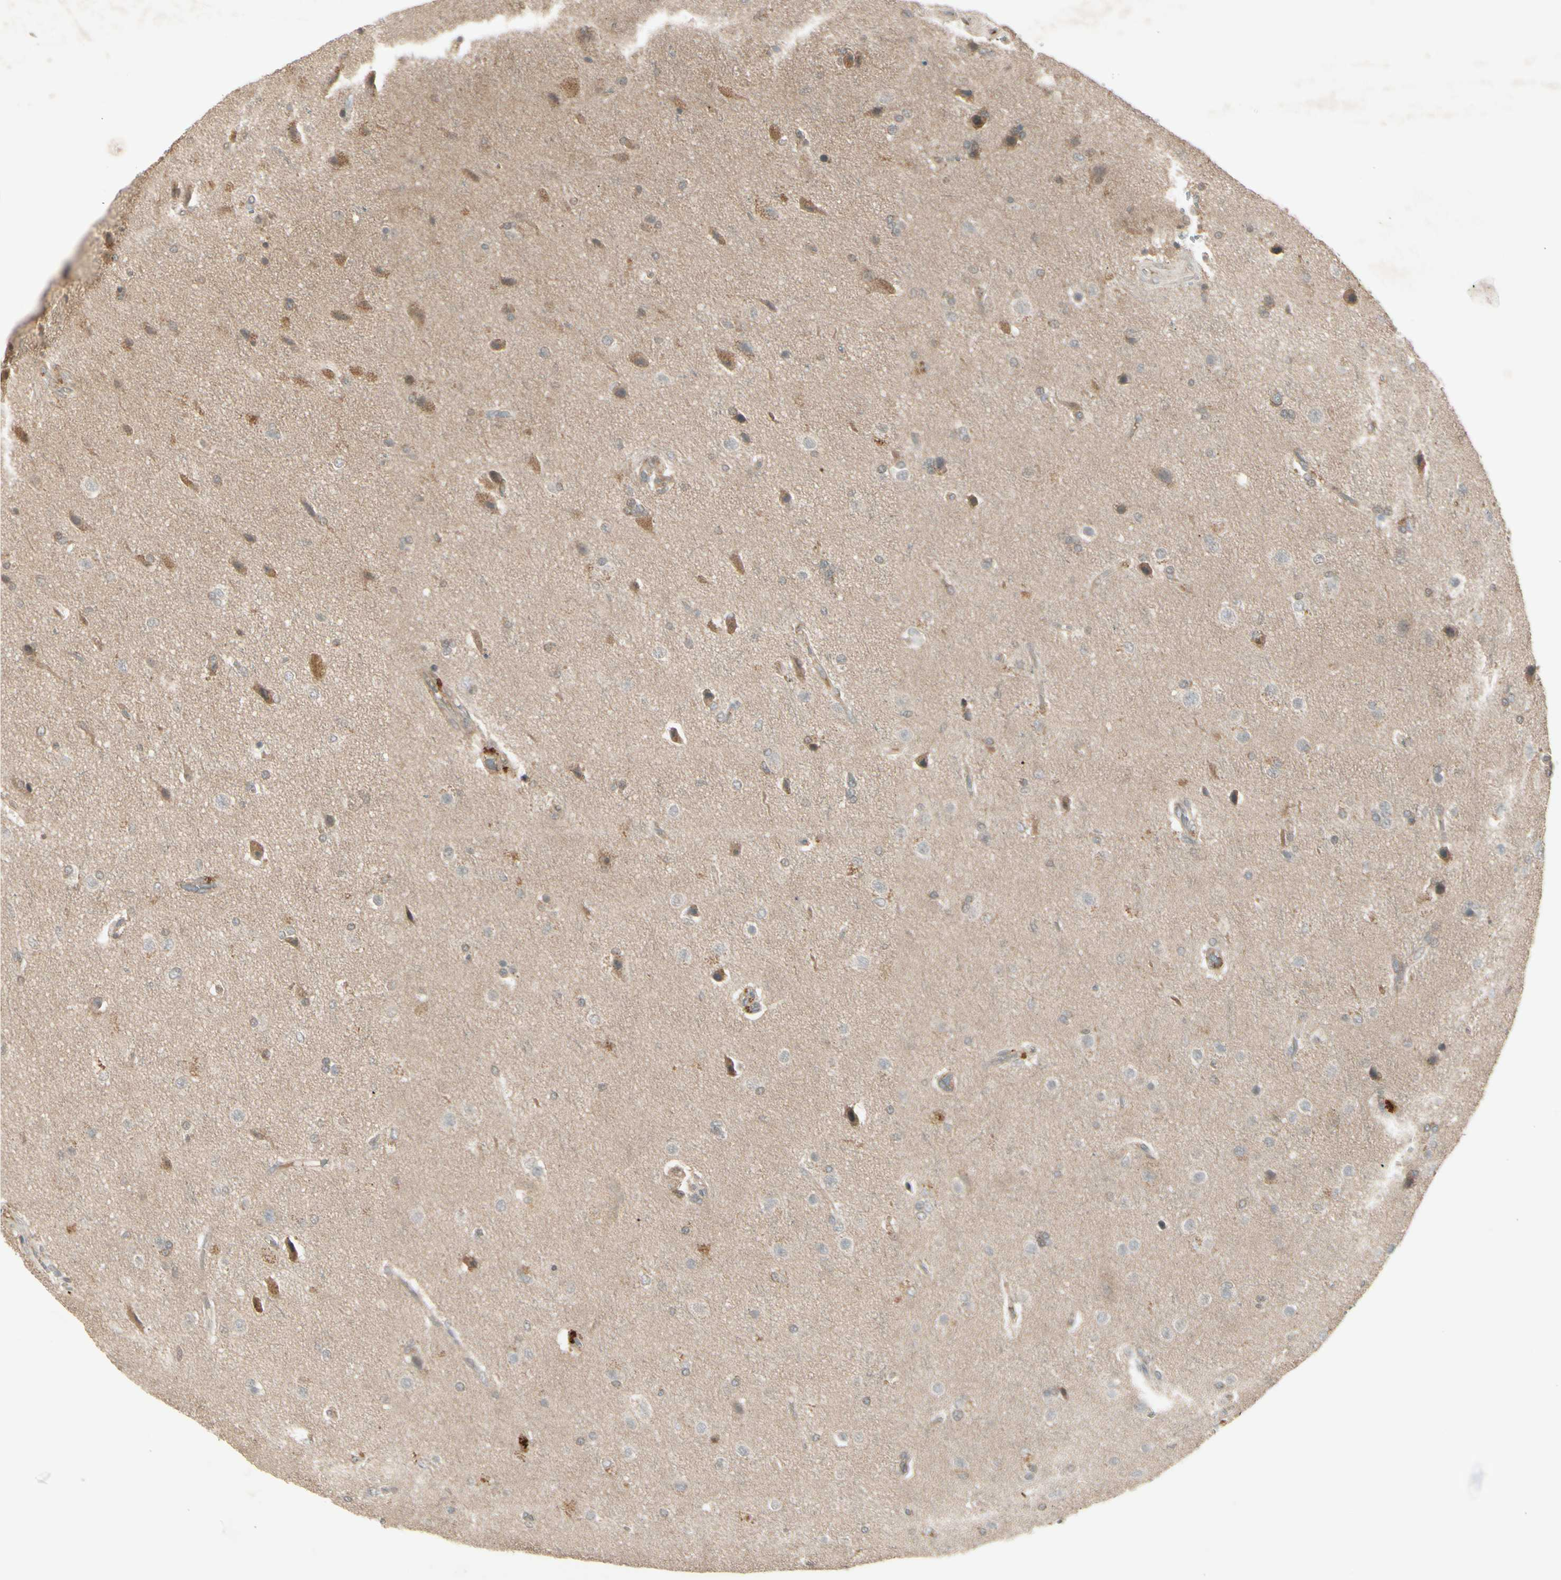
{"staining": {"intensity": "moderate", "quantity": "25%-75%", "location": "cytoplasmic/membranous"}, "tissue": "glioma", "cell_type": "Tumor cells", "image_type": "cancer", "snomed": [{"axis": "morphology", "description": "Glioma, malignant, High grade"}, {"axis": "topography", "description": "Brain"}], "caption": "Immunohistochemical staining of malignant glioma (high-grade) demonstrates moderate cytoplasmic/membranous protein expression in about 25%-75% of tumor cells.", "gene": "FHDC1", "patient": {"sex": "male", "age": 71}}